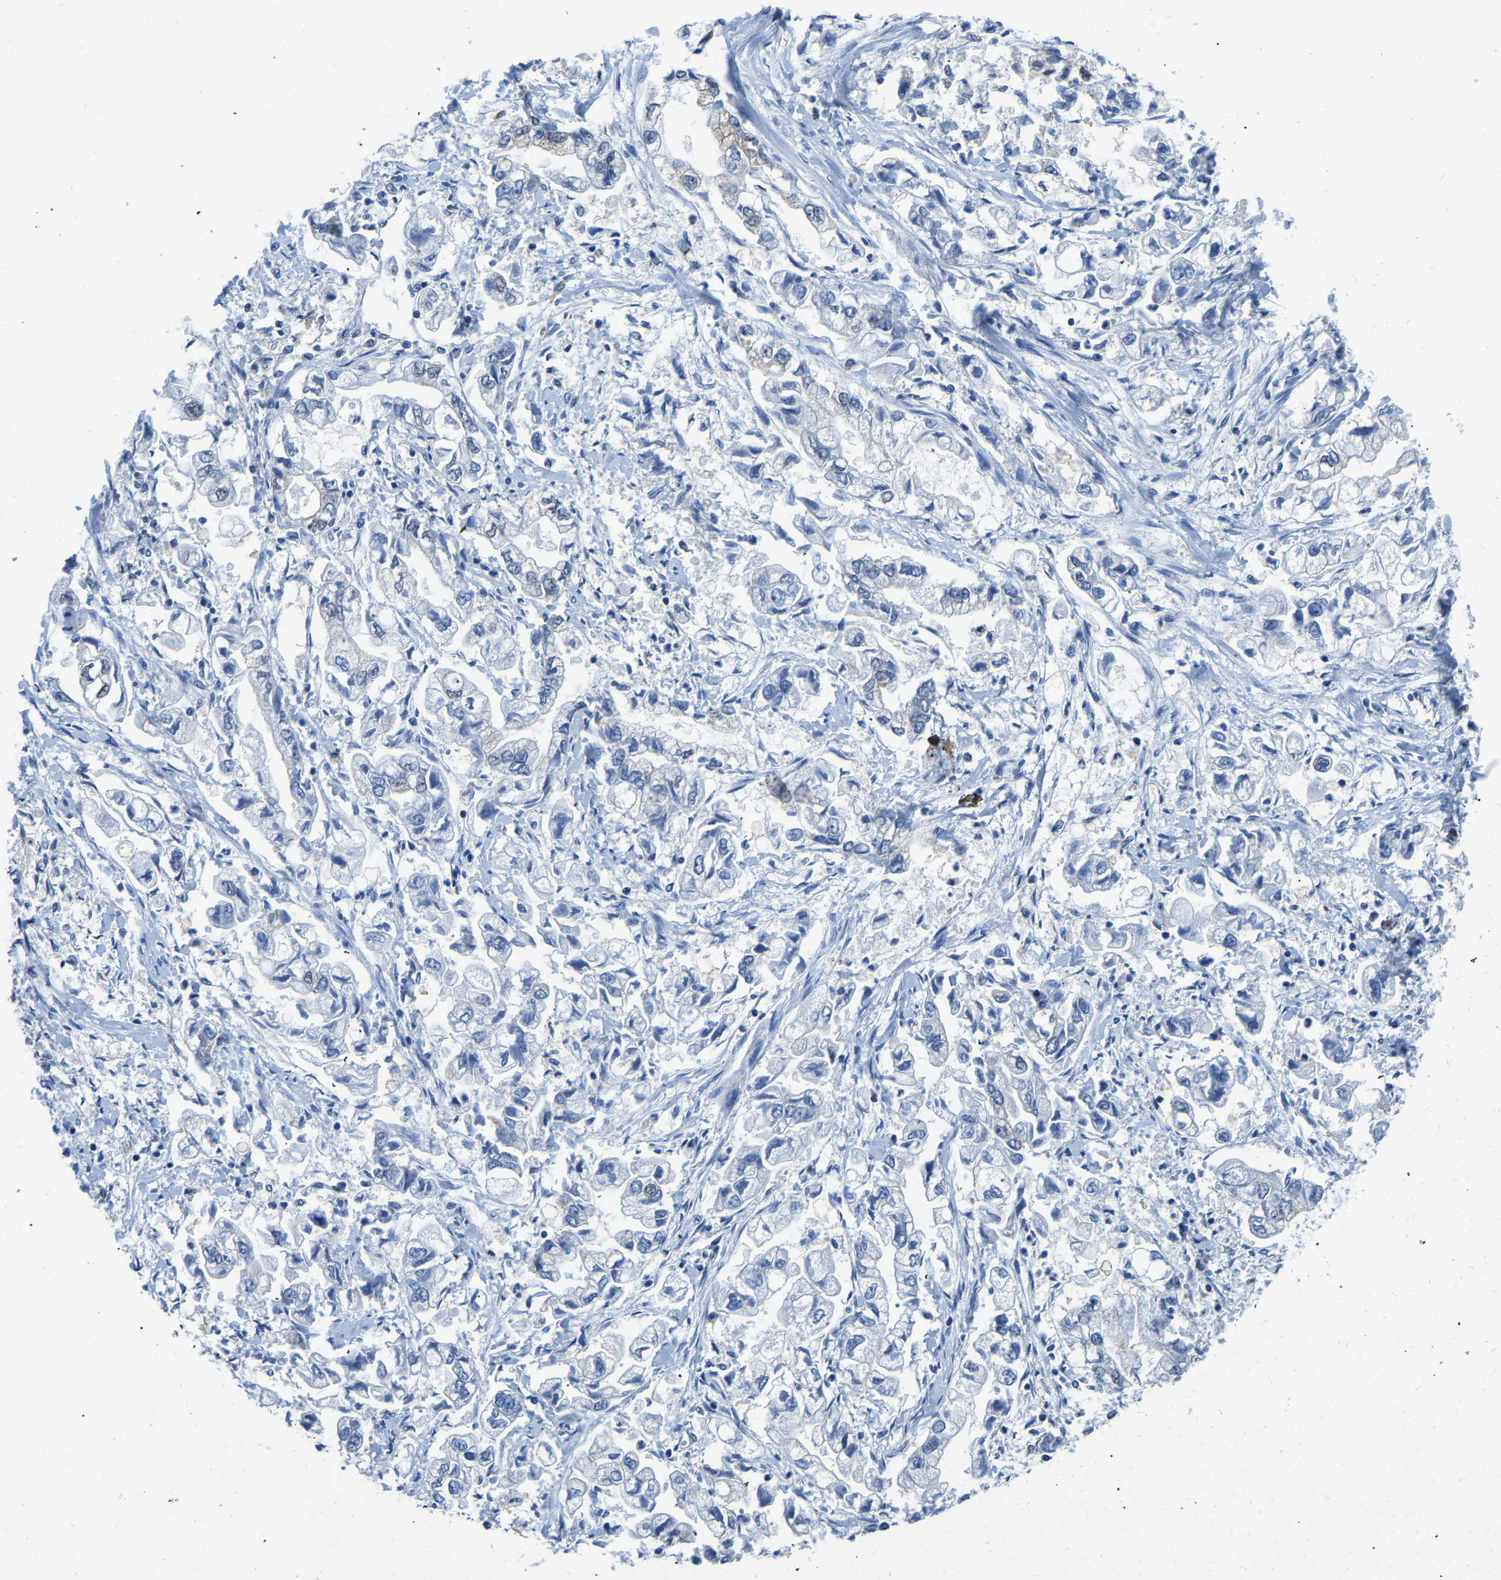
{"staining": {"intensity": "negative", "quantity": "none", "location": "none"}, "tissue": "stomach cancer", "cell_type": "Tumor cells", "image_type": "cancer", "snomed": [{"axis": "morphology", "description": "Normal tissue, NOS"}, {"axis": "morphology", "description": "Adenocarcinoma, NOS"}, {"axis": "topography", "description": "Stomach"}], "caption": "Stomach cancer stained for a protein using immunohistochemistry (IHC) reveals no positivity tumor cells.", "gene": "BNIP3L", "patient": {"sex": "male", "age": 62}}